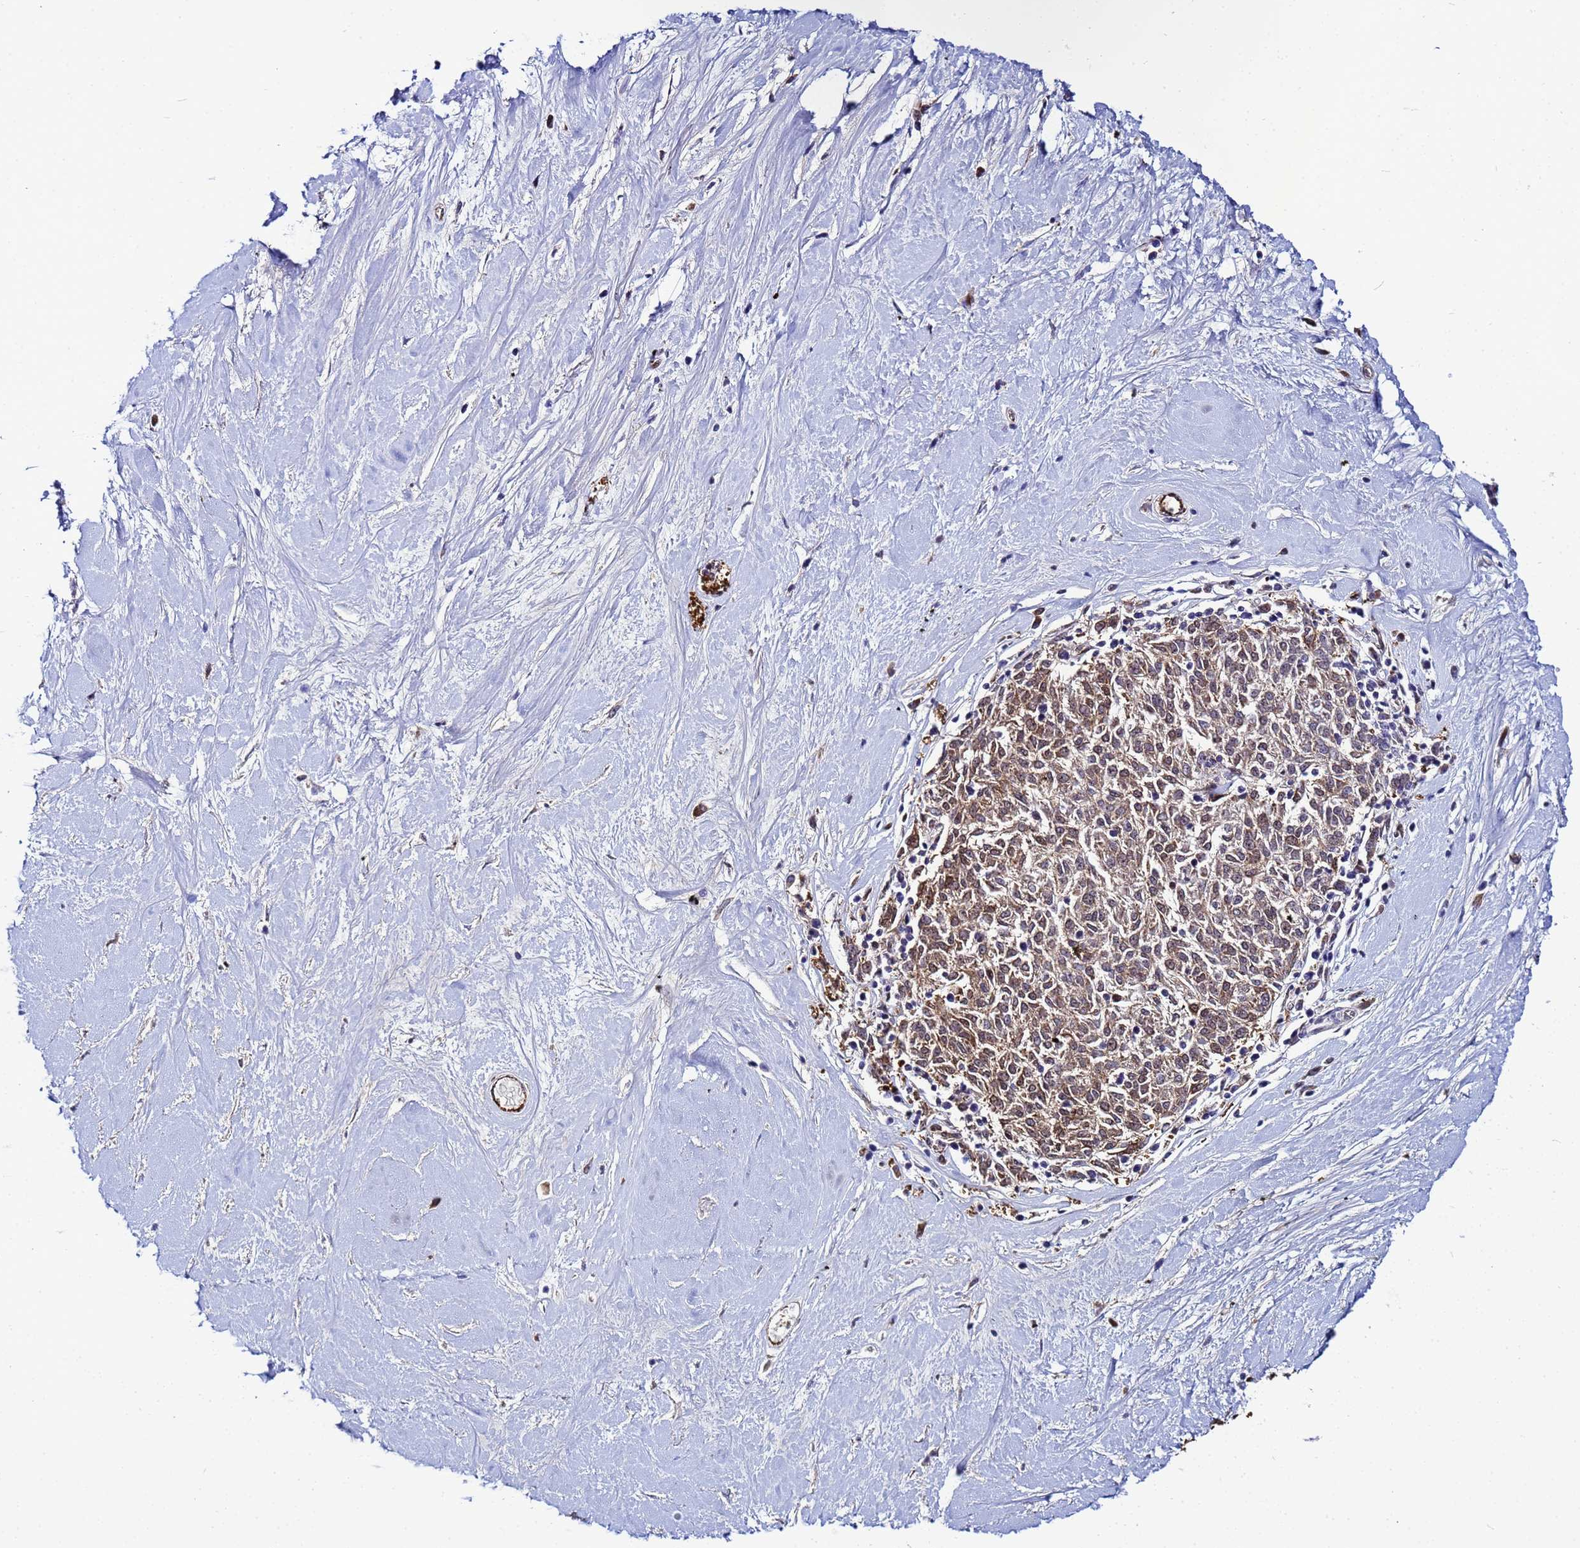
{"staining": {"intensity": "moderate", "quantity": "<25%", "location": "cytoplasmic/membranous"}, "tissue": "melanoma", "cell_type": "Tumor cells", "image_type": "cancer", "snomed": [{"axis": "morphology", "description": "Malignant melanoma, NOS"}, {"axis": "topography", "description": "Skin"}], "caption": "Immunohistochemistry image of human melanoma stained for a protein (brown), which reveals low levels of moderate cytoplasmic/membranous expression in approximately <25% of tumor cells.", "gene": "SLC25A37", "patient": {"sex": "female", "age": 72}}